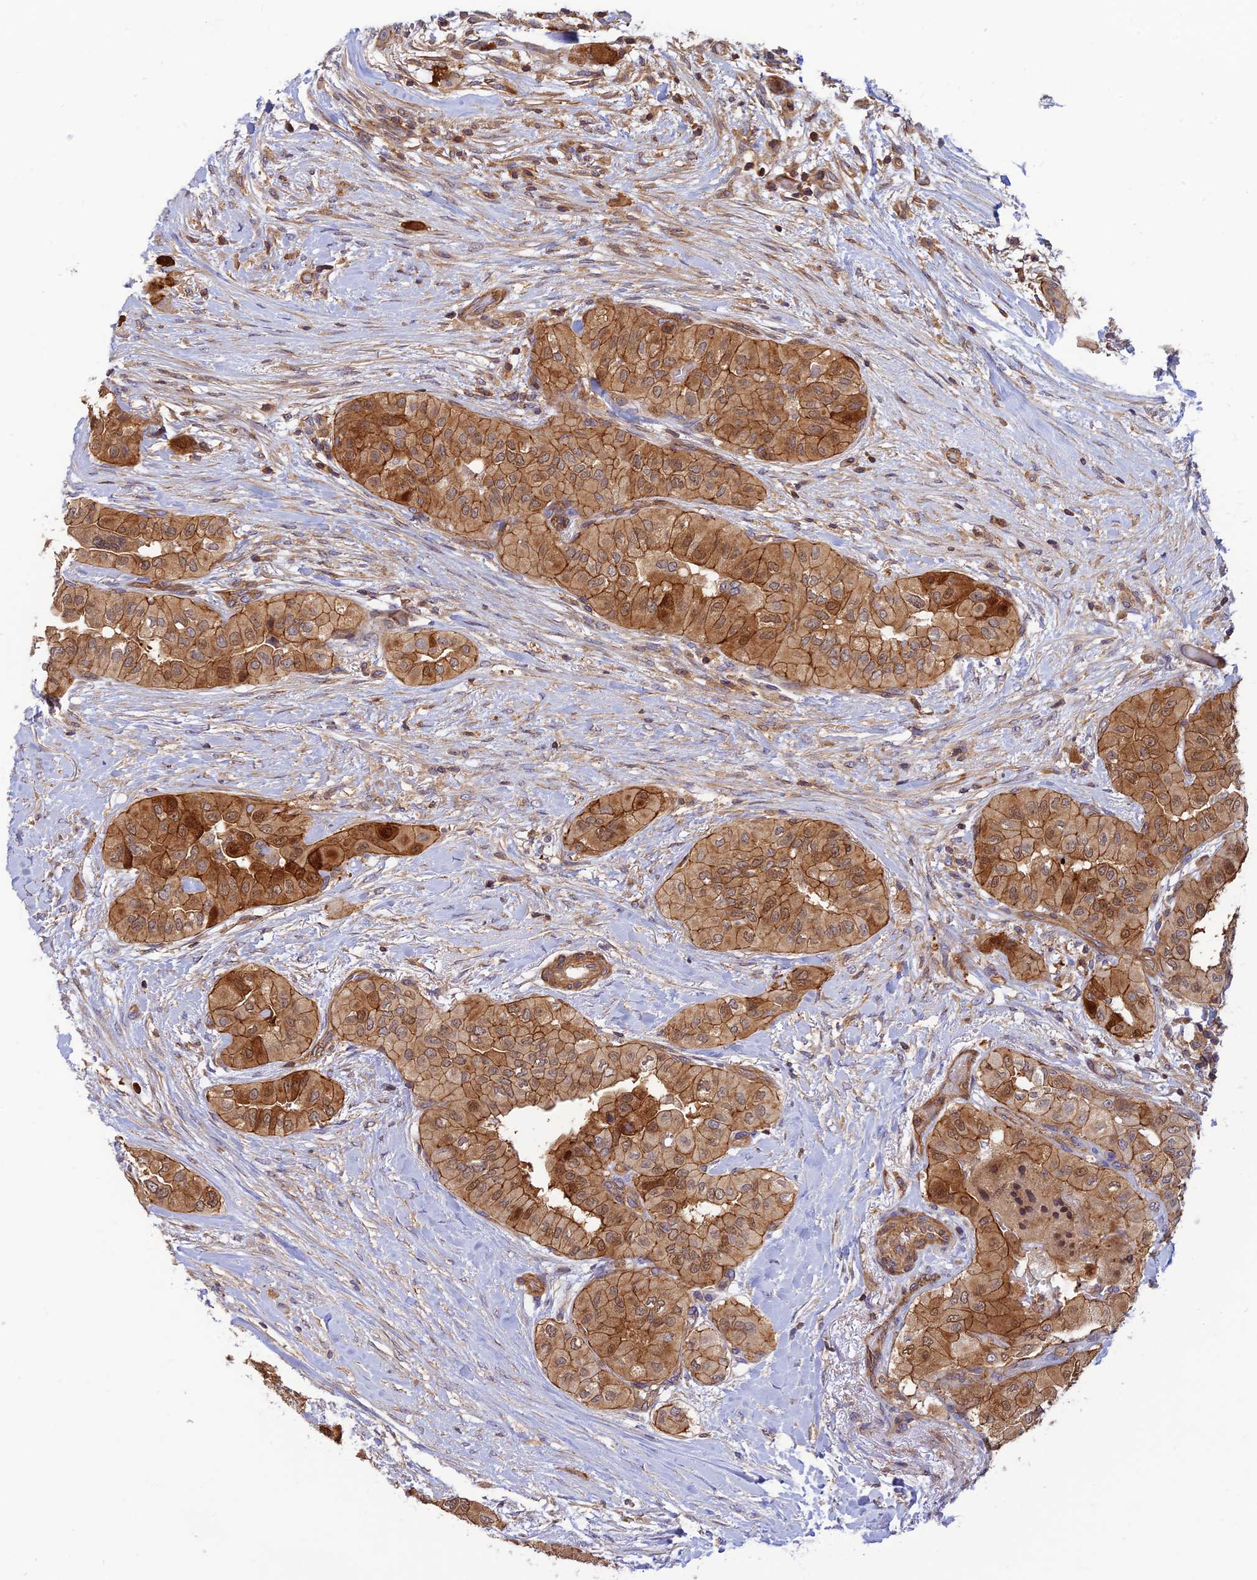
{"staining": {"intensity": "strong", "quantity": ">75%", "location": "cytoplasmic/membranous,nuclear"}, "tissue": "head and neck cancer", "cell_type": "Tumor cells", "image_type": "cancer", "snomed": [{"axis": "morphology", "description": "Adenocarcinoma, NOS"}, {"axis": "topography", "description": "Head-Neck"}], "caption": "A high amount of strong cytoplasmic/membranous and nuclear staining is identified in approximately >75% of tumor cells in head and neck cancer tissue. Using DAB (3,3'-diaminobenzidine) (brown) and hematoxylin (blue) stains, captured at high magnification using brightfield microscopy.", "gene": "PPP1R12C", "patient": {"sex": "male", "age": 66}}